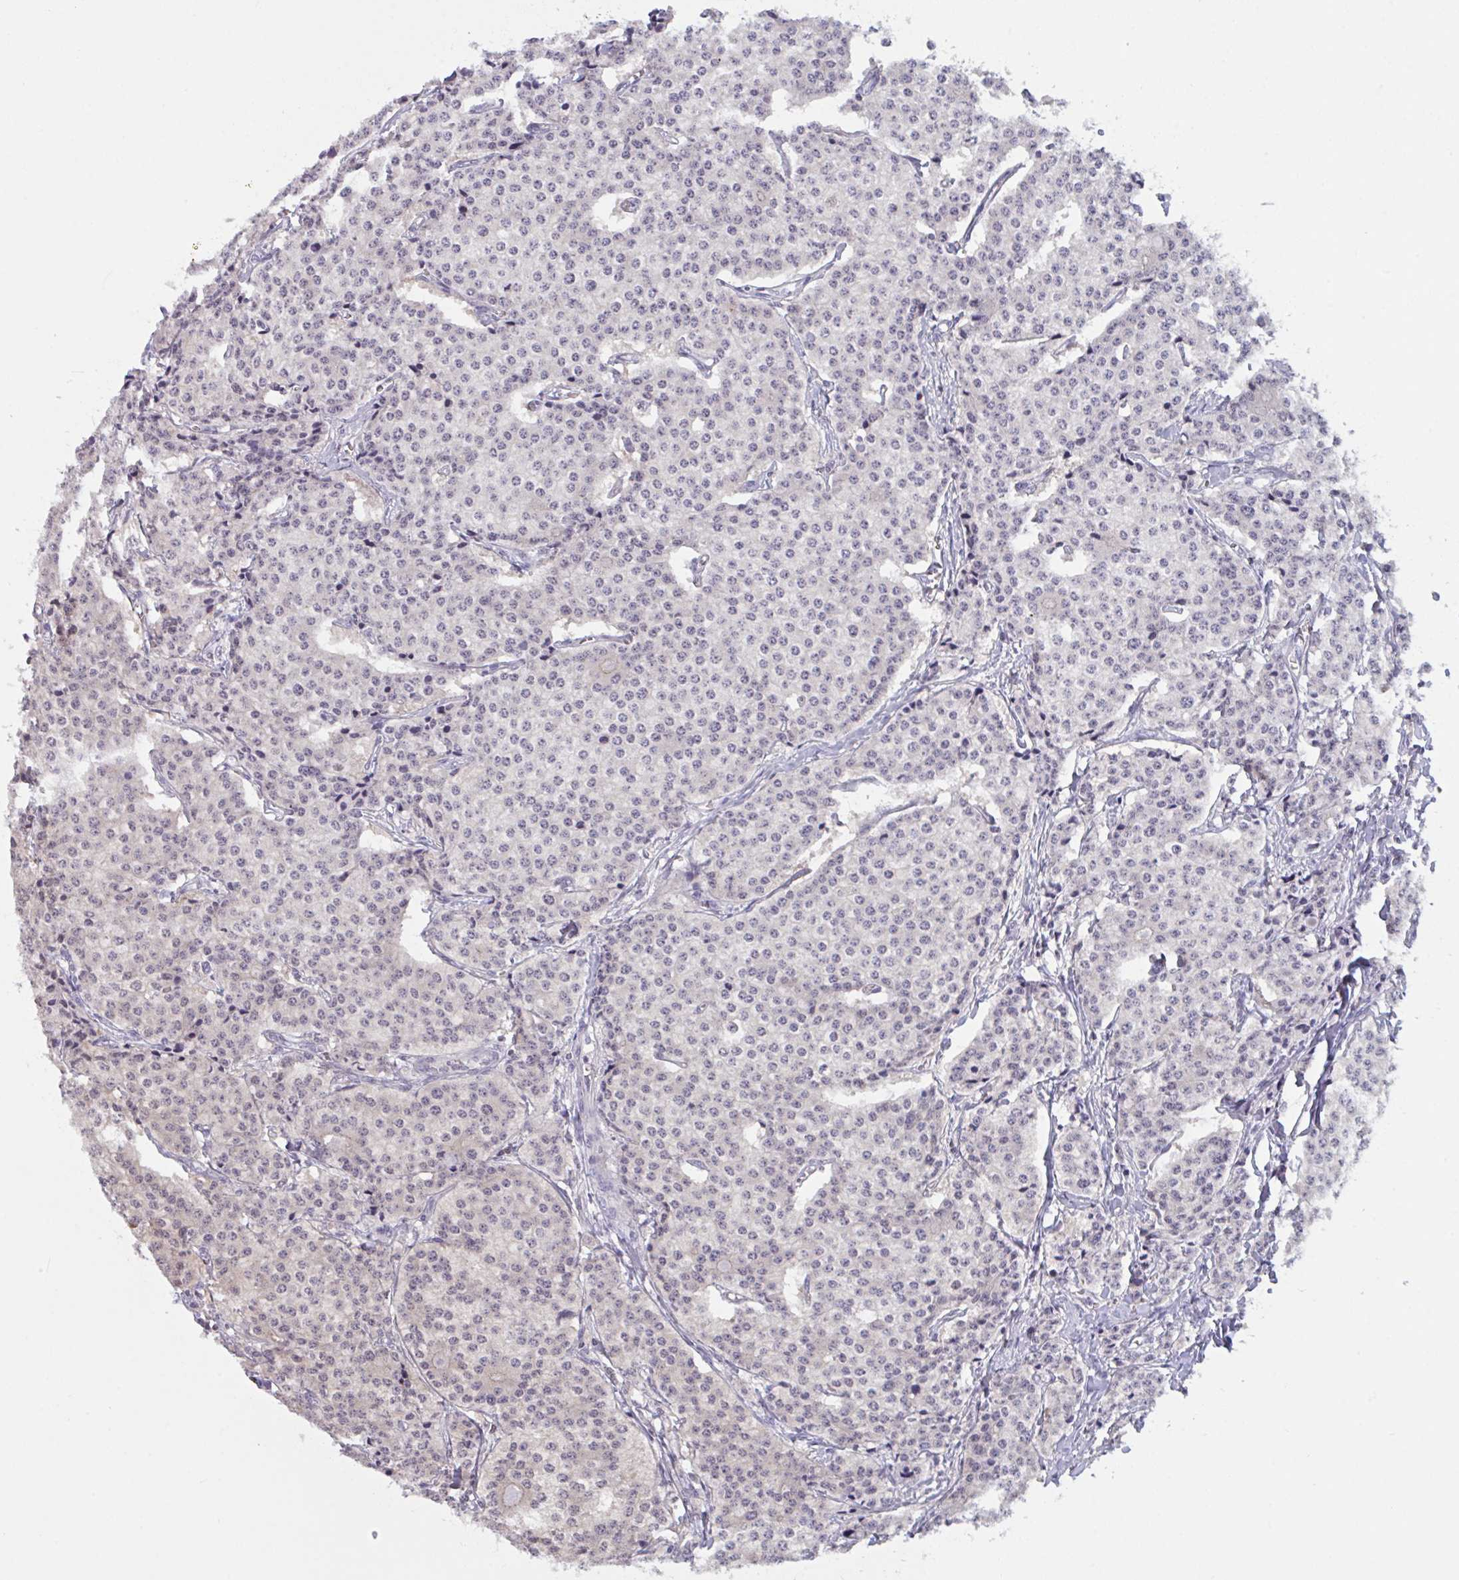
{"staining": {"intensity": "negative", "quantity": "none", "location": "none"}, "tissue": "carcinoid", "cell_type": "Tumor cells", "image_type": "cancer", "snomed": [{"axis": "morphology", "description": "Carcinoid, malignant, NOS"}, {"axis": "topography", "description": "Small intestine"}], "caption": "Protein analysis of carcinoid (malignant) displays no significant expression in tumor cells. Brightfield microscopy of IHC stained with DAB (brown) and hematoxylin (blue), captured at high magnification.", "gene": "SNX11", "patient": {"sex": "female", "age": 64}}